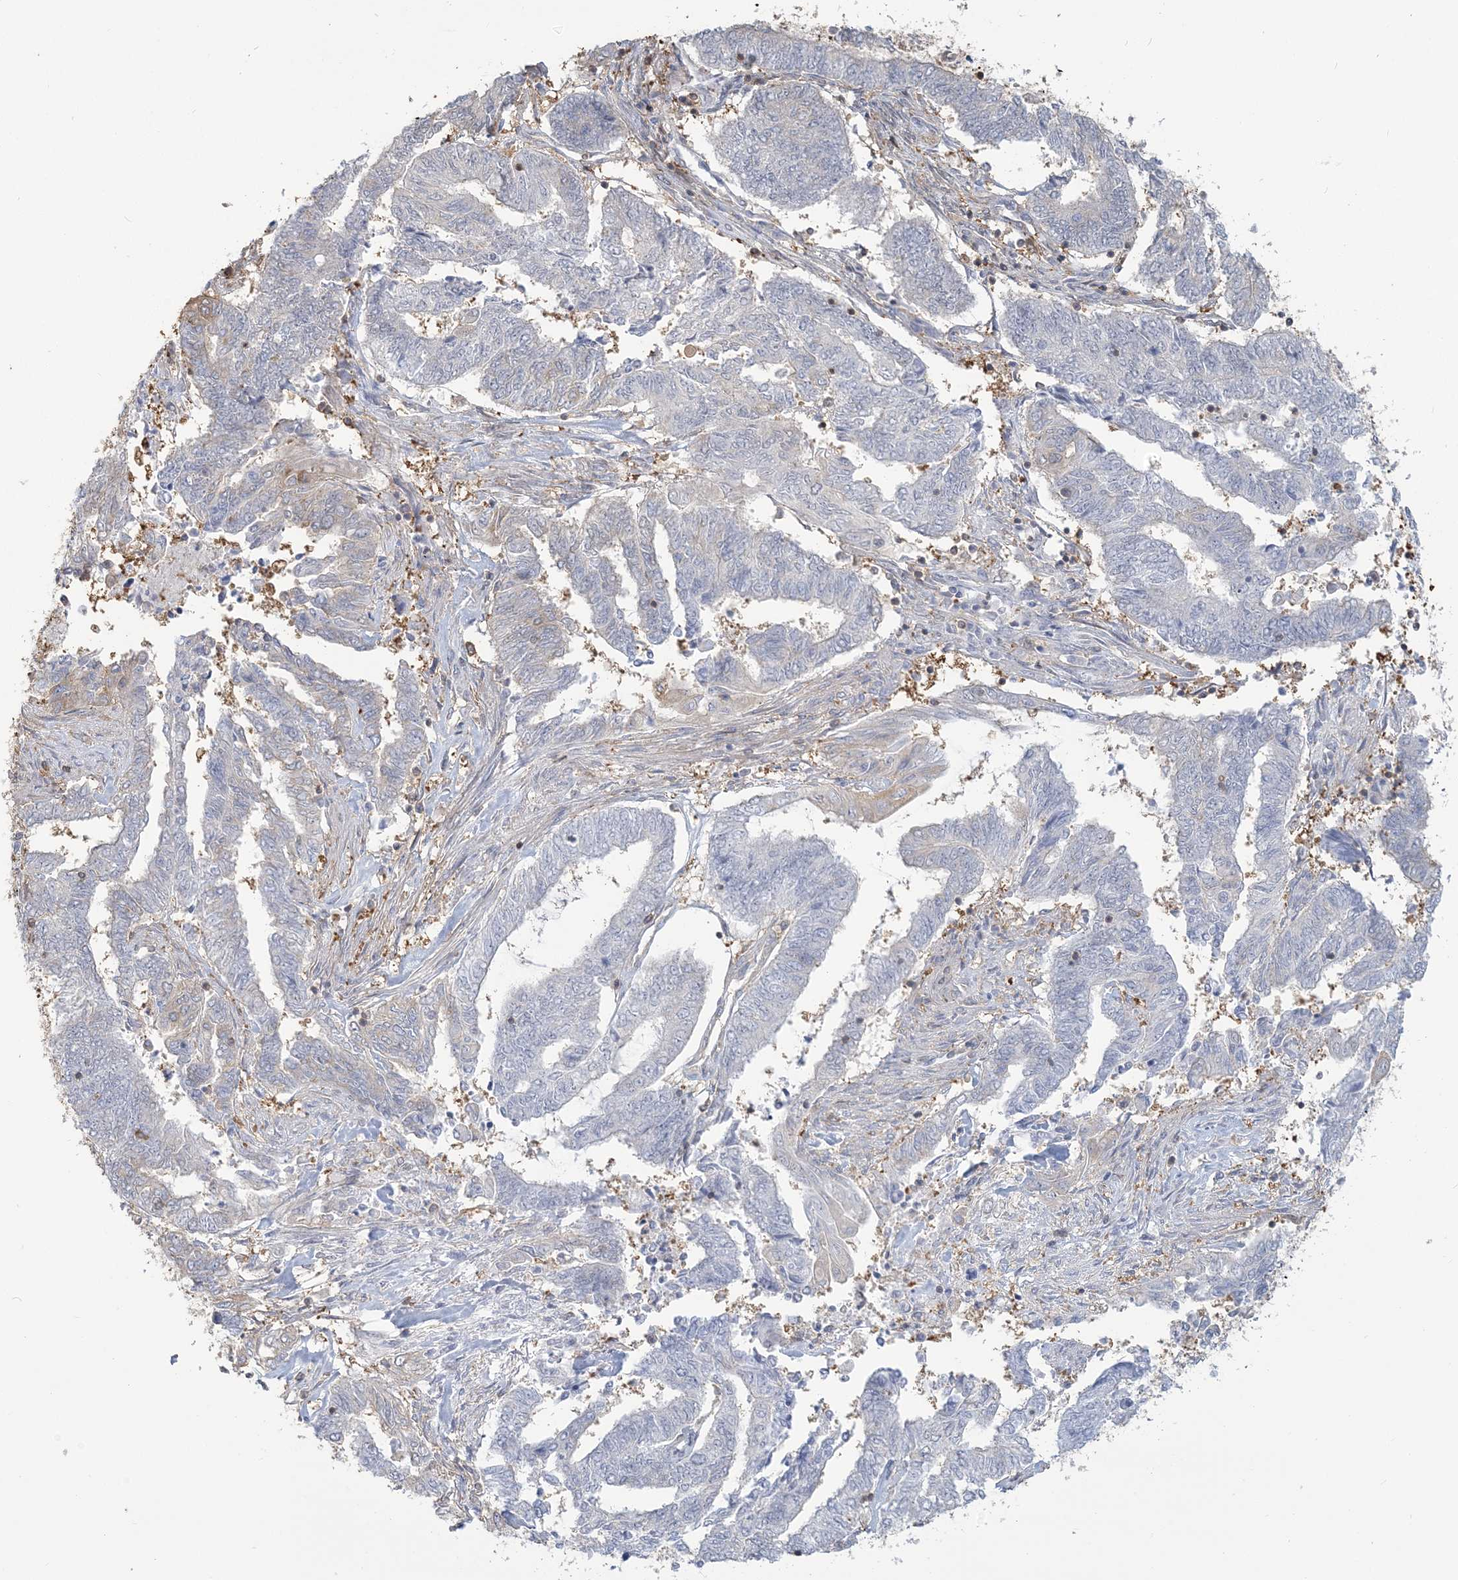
{"staining": {"intensity": "weak", "quantity": "<25%", "location": "cytoplasmic/membranous"}, "tissue": "endometrial cancer", "cell_type": "Tumor cells", "image_type": "cancer", "snomed": [{"axis": "morphology", "description": "Adenocarcinoma, NOS"}, {"axis": "topography", "description": "Uterus"}, {"axis": "topography", "description": "Endometrium"}], "caption": "This is a micrograph of immunohistochemistry staining of adenocarcinoma (endometrial), which shows no expression in tumor cells.", "gene": "ANKS1A", "patient": {"sex": "female", "age": 70}}